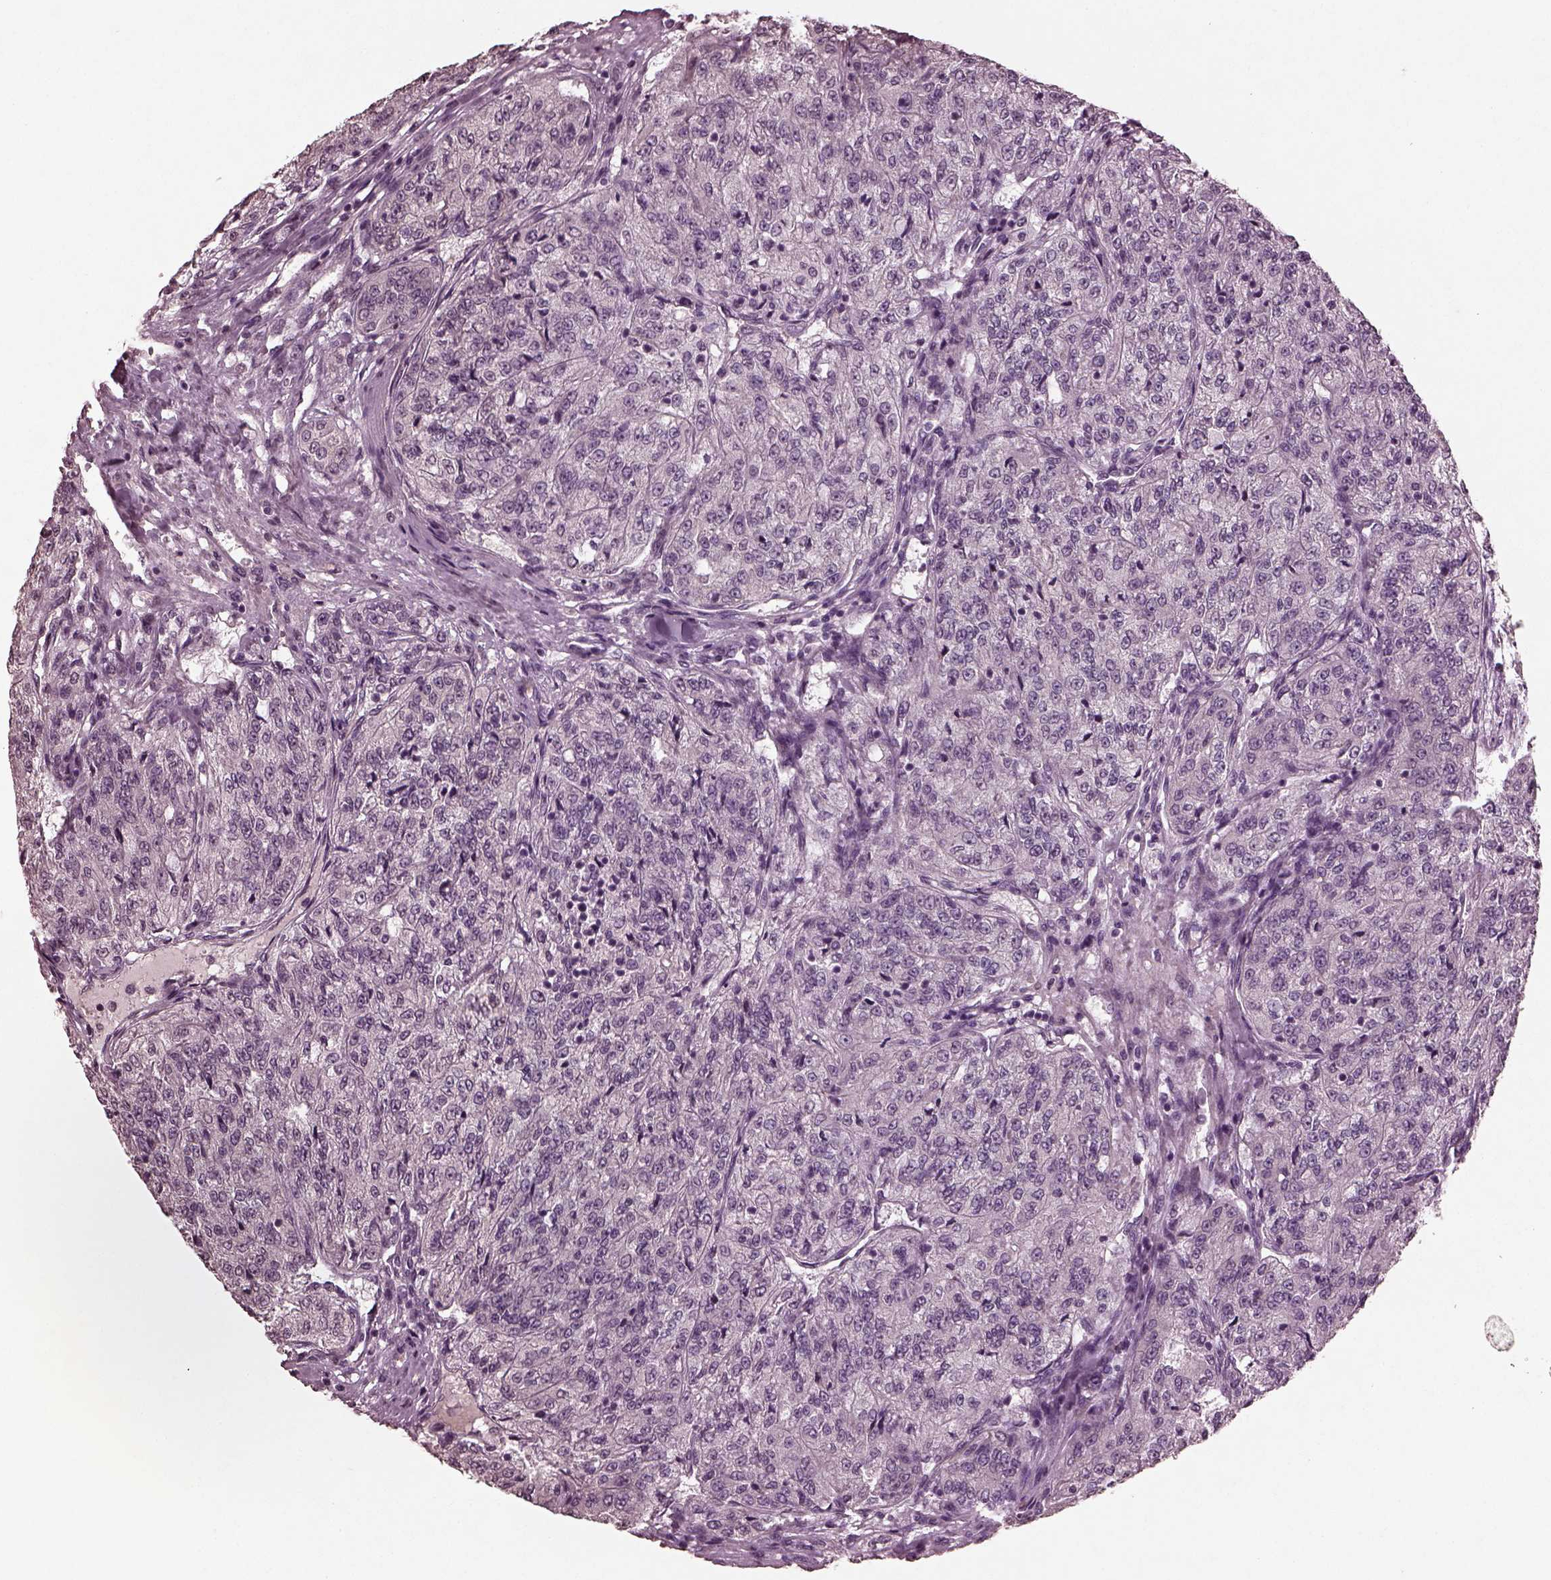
{"staining": {"intensity": "negative", "quantity": "none", "location": "none"}, "tissue": "renal cancer", "cell_type": "Tumor cells", "image_type": "cancer", "snomed": [{"axis": "morphology", "description": "Adenocarcinoma, NOS"}, {"axis": "topography", "description": "Kidney"}], "caption": "Renal cancer (adenocarcinoma) was stained to show a protein in brown. There is no significant expression in tumor cells.", "gene": "IL18RAP", "patient": {"sex": "female", "age": 63}}